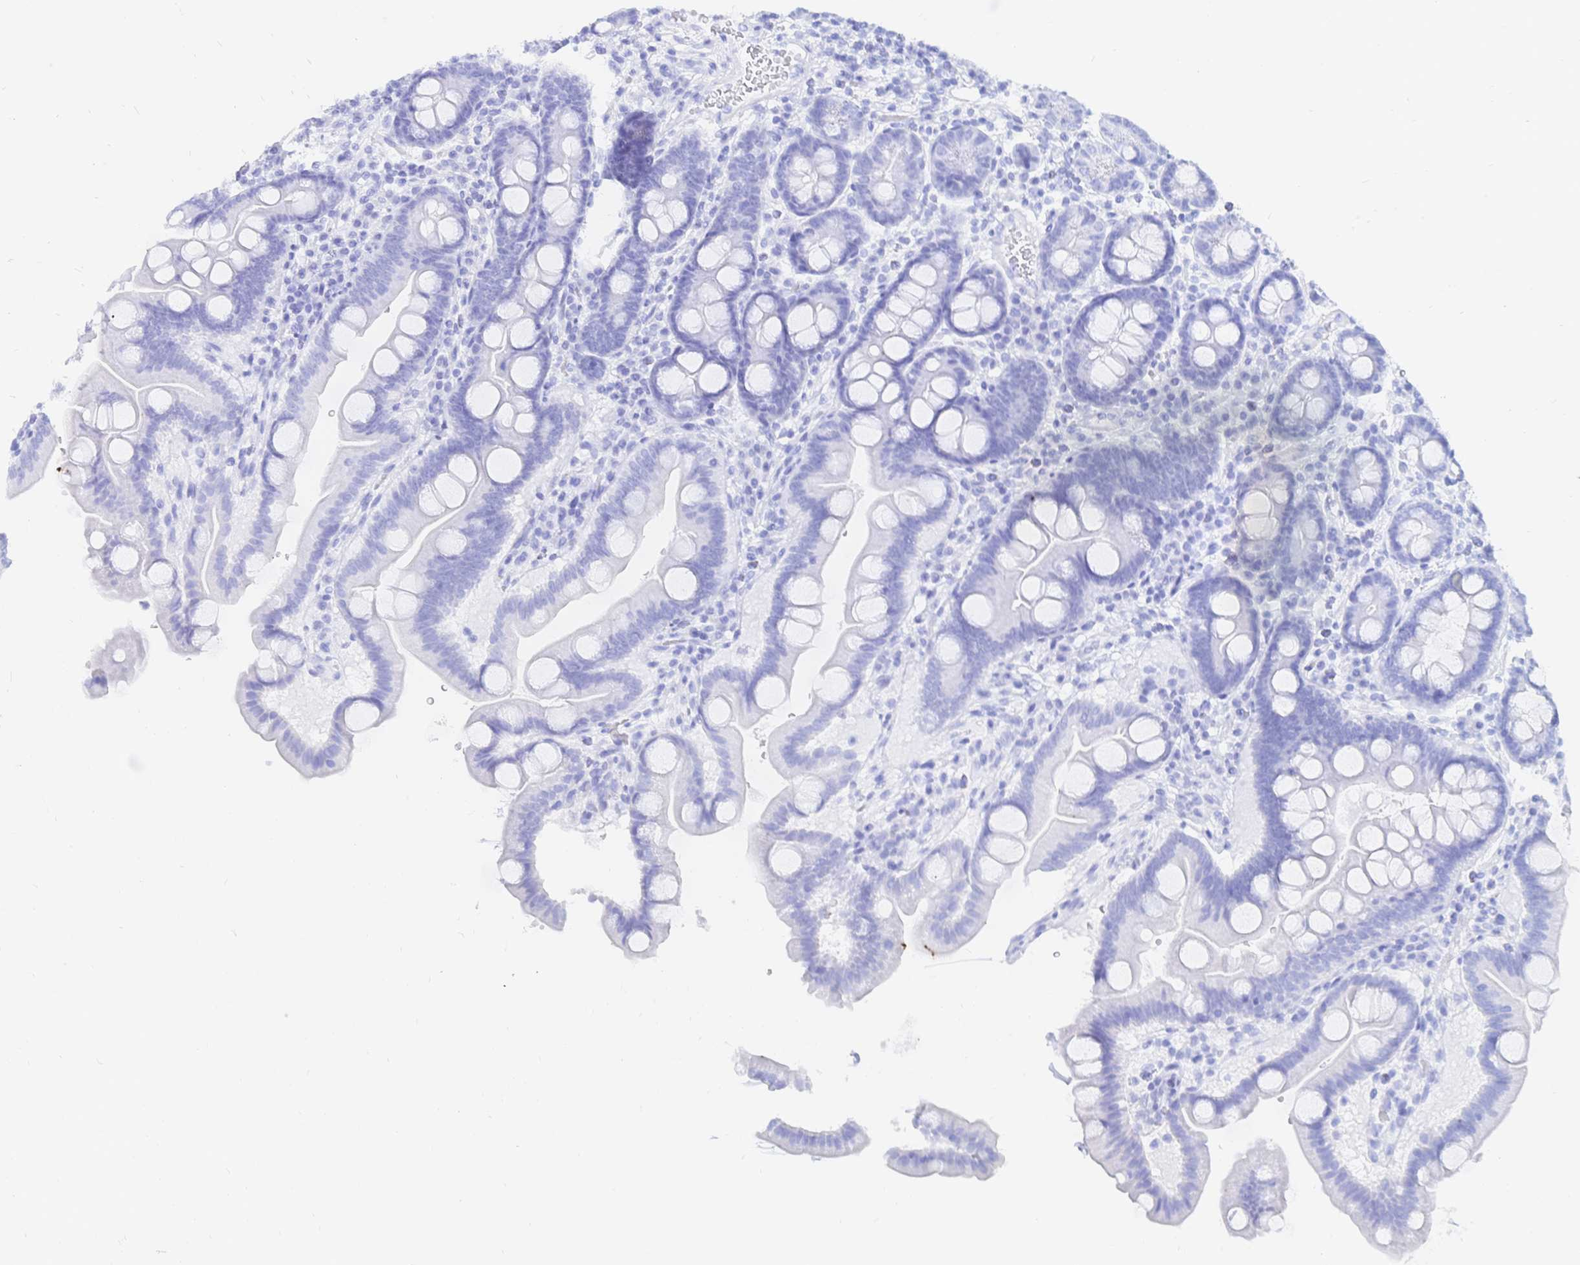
{"staining": {"intensity": "negative", "quantity": "none", "location": "none"}, "tissue": "duodenum", "cell_type": "Glandular cells", "image_type": "normal", "snomed": [{"axis": "morphology", "description": "Normal tissue, NOS"}, {"axis": "topography", "description": "Duodenum"}], "caption": "IHC image of benign duodenum stained for a protein (brown), which demonstrates no positivity in glandular cells.", "gene": "UMOD", "patient": {"sex": "male", "age": 59}}